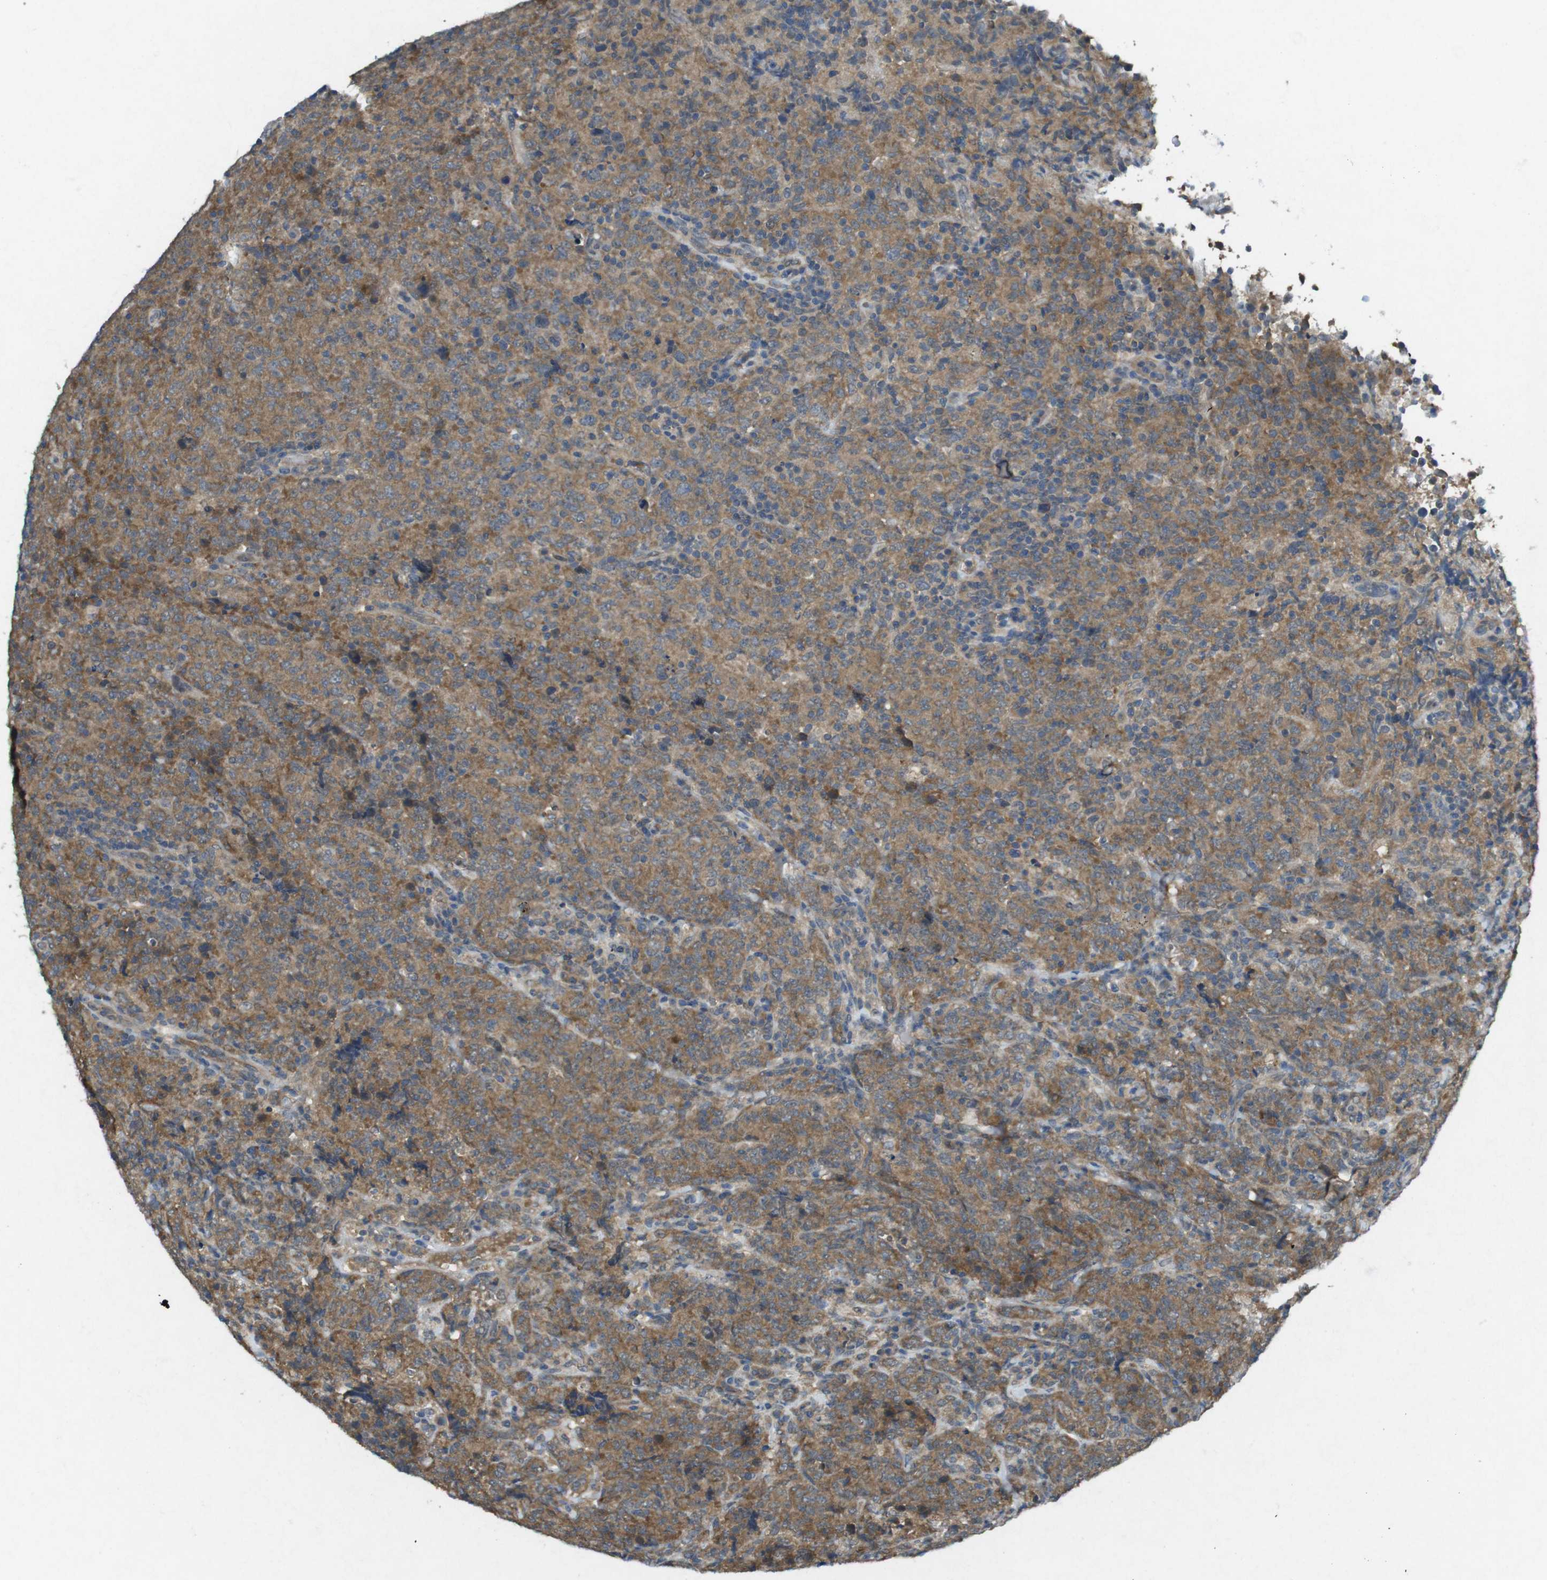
{"staining": {"intensity": "moderate", "quantity": ">75%", "location": "cytoplasmic/membranous"}, "tissue": "lymphoma", "cell_type": "Tumor cells", "image_type": "cancer", "snomed": [{"axis": "morphology", "description": "Malignant lymphoma, non-Hodgkin's type, High grade"}, {"axis": "topography", "description": "Tonsil"}], "caption": "Protein staining of high-grade malignant lymphoma, non-Hodgkin's type tissue reveals moderate cytoplasmic/membranous expression in about >75% of tumor cells. (Stains: DAB in brown, nuclei in blue, Microscopy: brightfield microscopy at high magnification).", "gene": "SUGT1", "patient": {"sex": "female", "age": 36}}